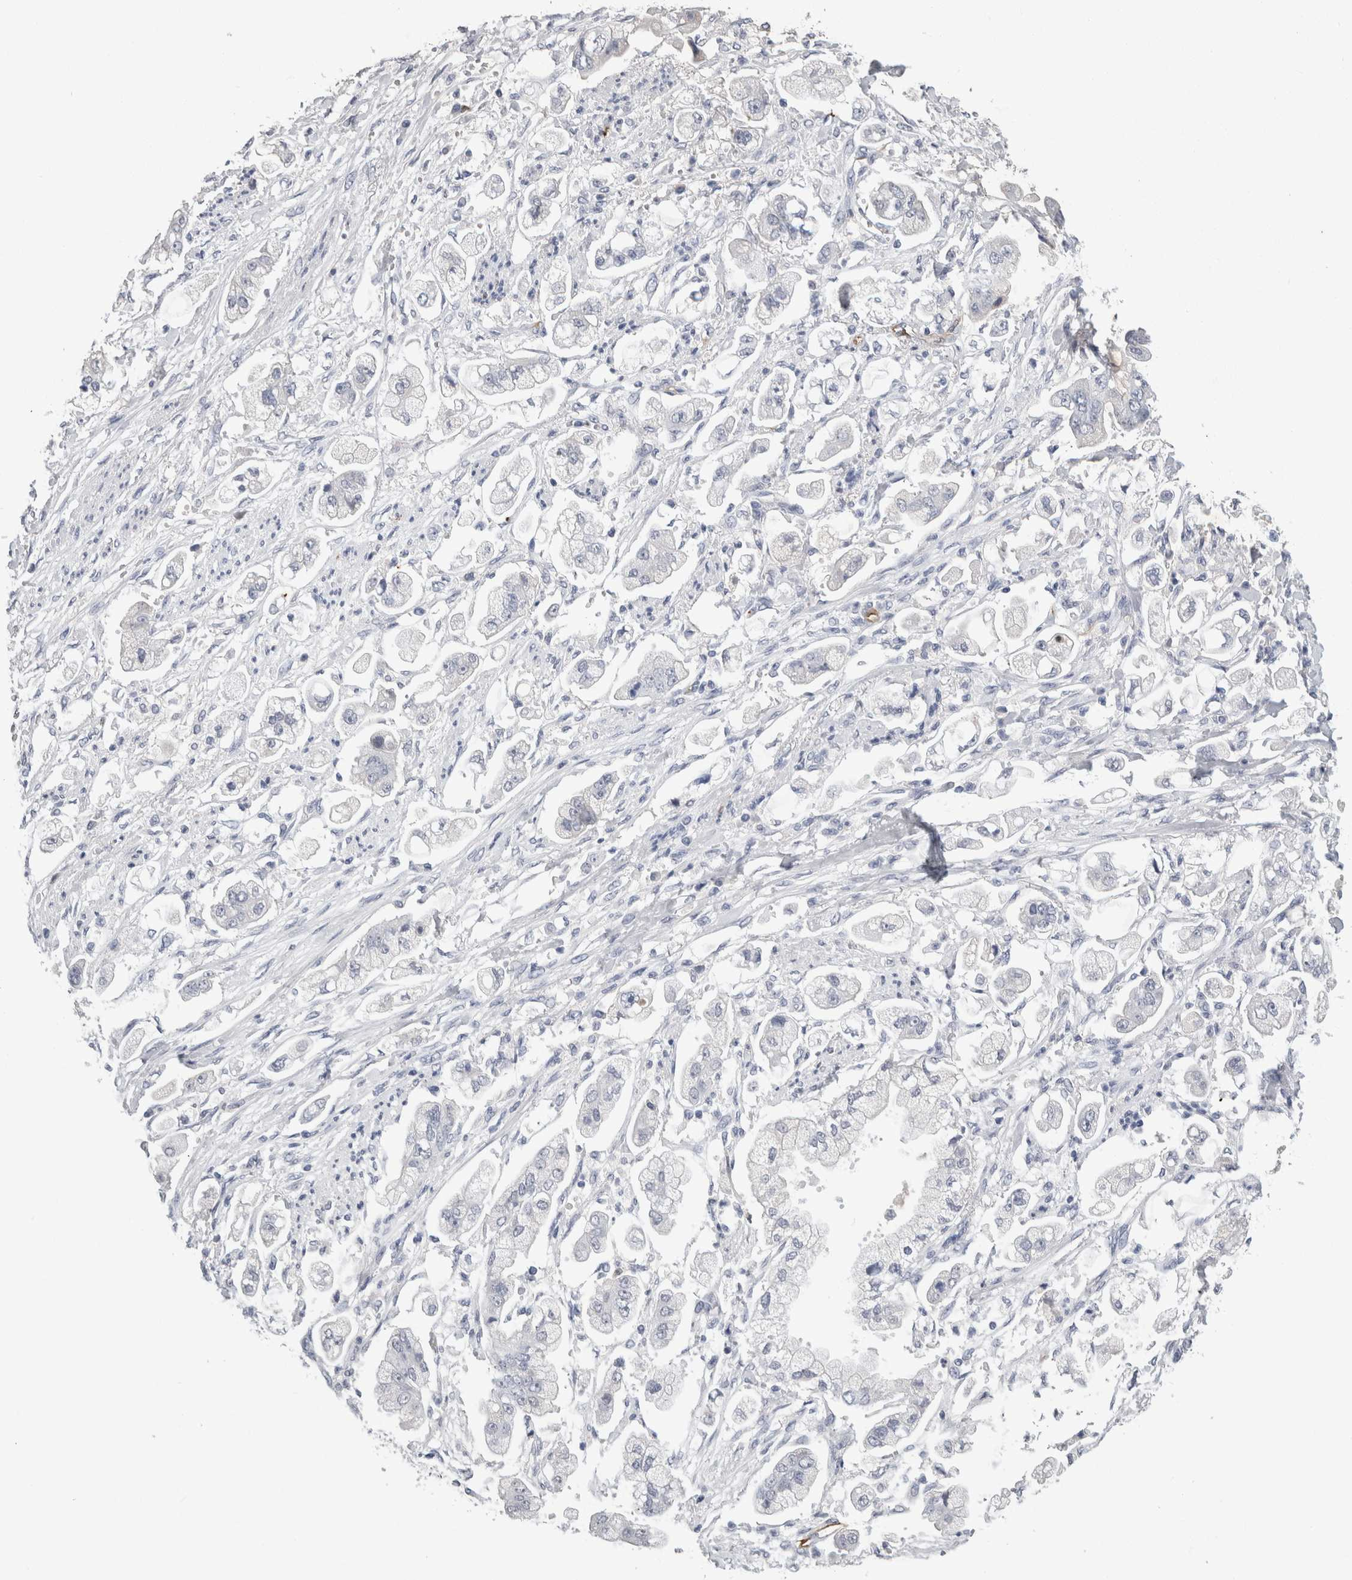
{"staining": {"intensity": "negative", "quantity": "none", "location": "none"}, "tissue": "stomach cancer", "cell_type": "Tumor cells", "image_type": "cancer", "snomed": [{"axis": "morphology", "description": "Adenocarcinoma, NOS"}, {"axis": "topography", "description": "Stomach"}], "caption": "Stomach cancer was stained to show a protein in brown. There is no significant staining in tumor cells.", "gene": "FABP4", "patient": {"sex": "male", "age": 62}}